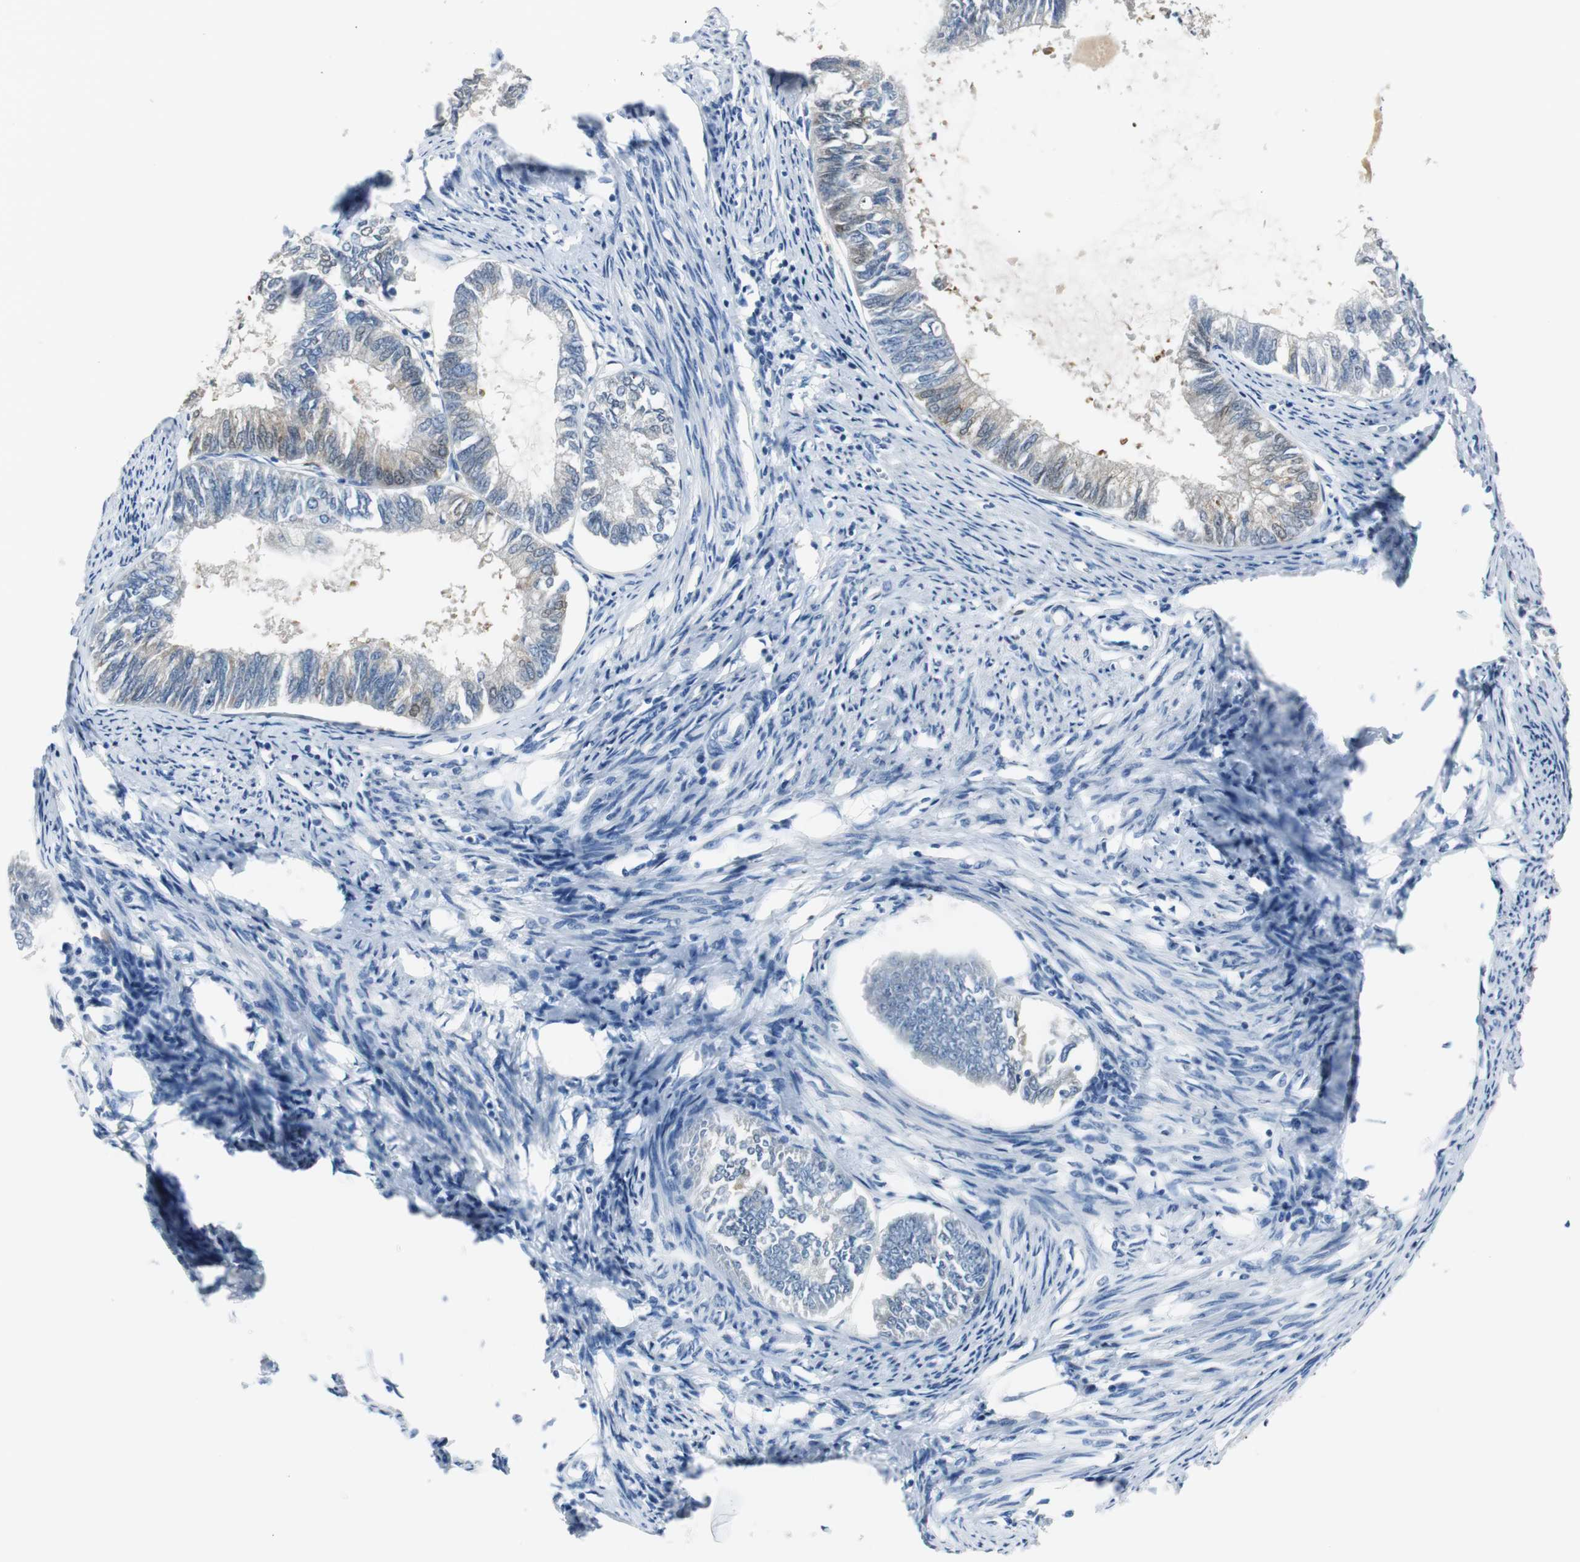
{"staining": {"intensity": "moderate", "quantity": "<25%", "location": "cytoplasmic/membranous,nuclear"}, "tissue": "endometrial cancer", "cell_type": "Tumor cells", "image_type": "cancer", "snomed": [{"axis": "morphology", "description": "Adenocarcinoma, NOS"}, {"axis": "topography", "description": "Endometrium"}], "caption": "Immunohistochemical staining of endometrial adenocarcinoma demonstrates low levels of moderate cytoplasmic/membranous and nuclear protein positivity in about <25% of tumor cells.", "gene": "FBP1", "patient": {"sex": "female", "age": 86}}